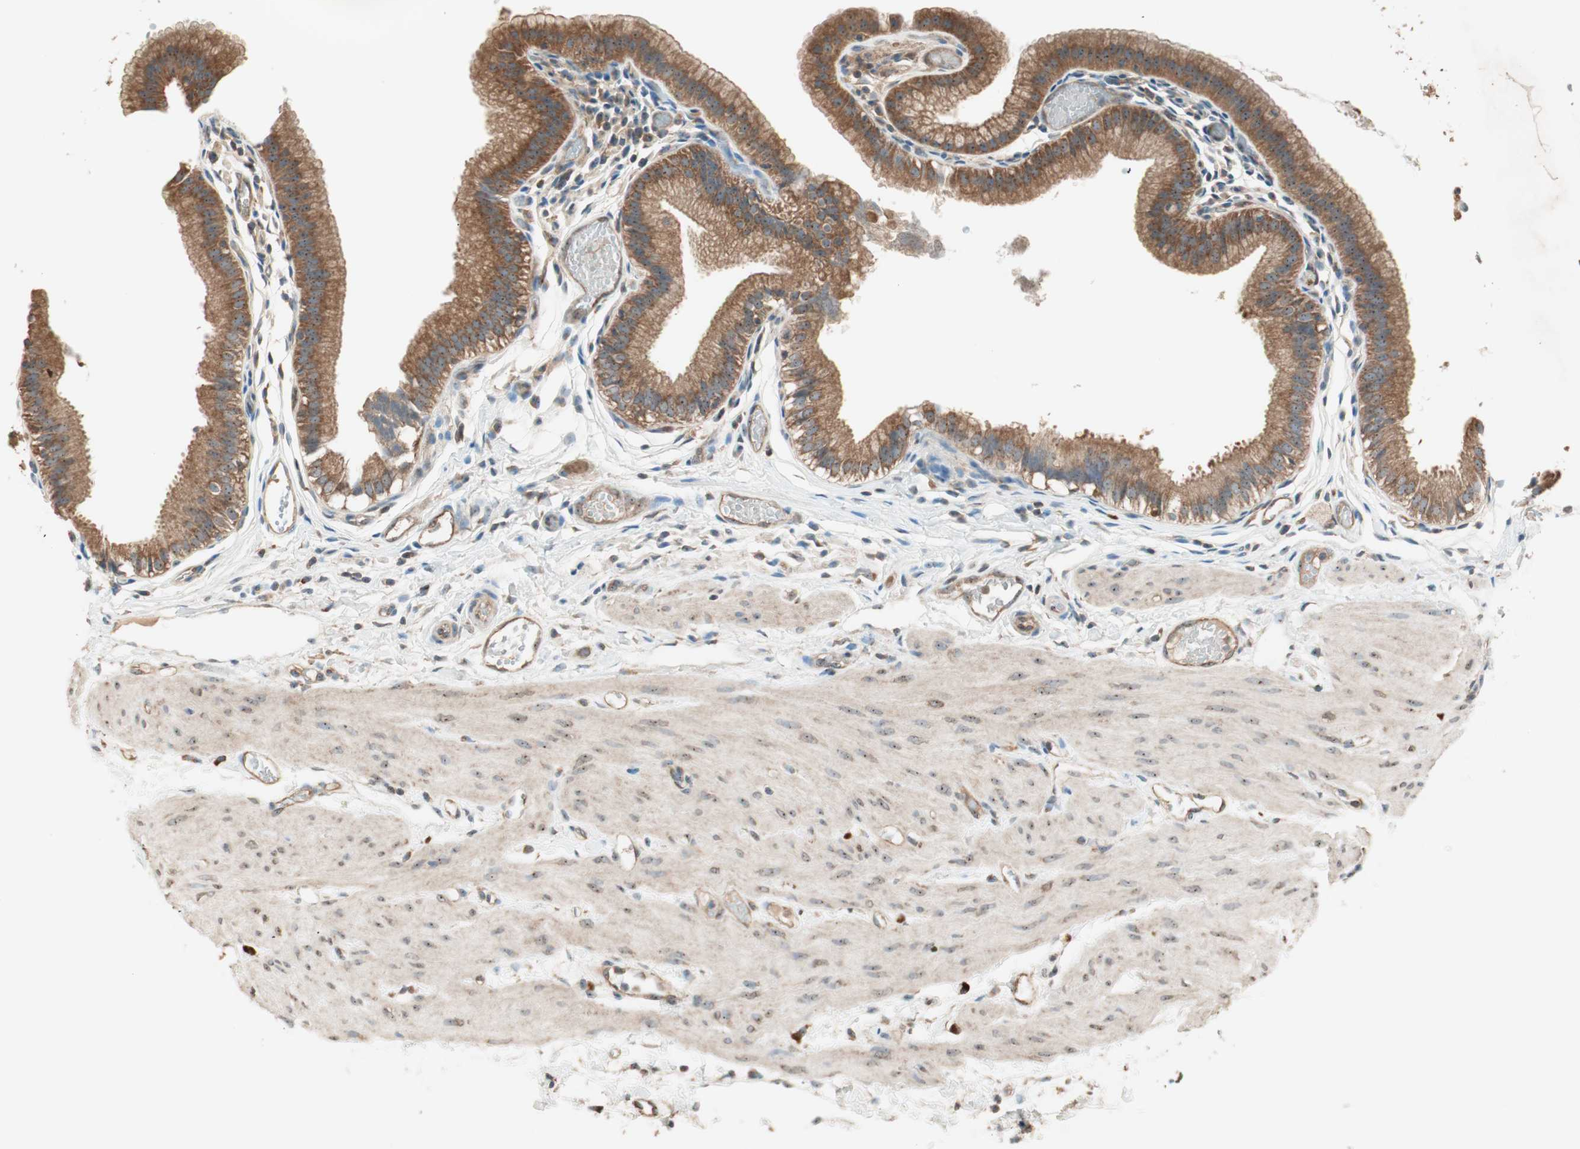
{"staining": {"intensity": "strong", "quantity": ">75%", "location": "cytoplasmic/membranous"}, "tissue": "gallbladder", "cell_type": "Glandular cells", "image_type": "normal", "snomed": [{"axis": "morphology", "description": "Normal tissue, NOS"}, {"axis": "topography", "description": "Gallbladder"}], "caption": "This is a micrograph of immunohistochemistry (IHC) staining of unremarkable gallbladder, which shows strong positivity in the cytoplasmic/membranous of glandular cells.", "gene": "CC2D1A", "patient": {"sex": "female", "age": 26}}